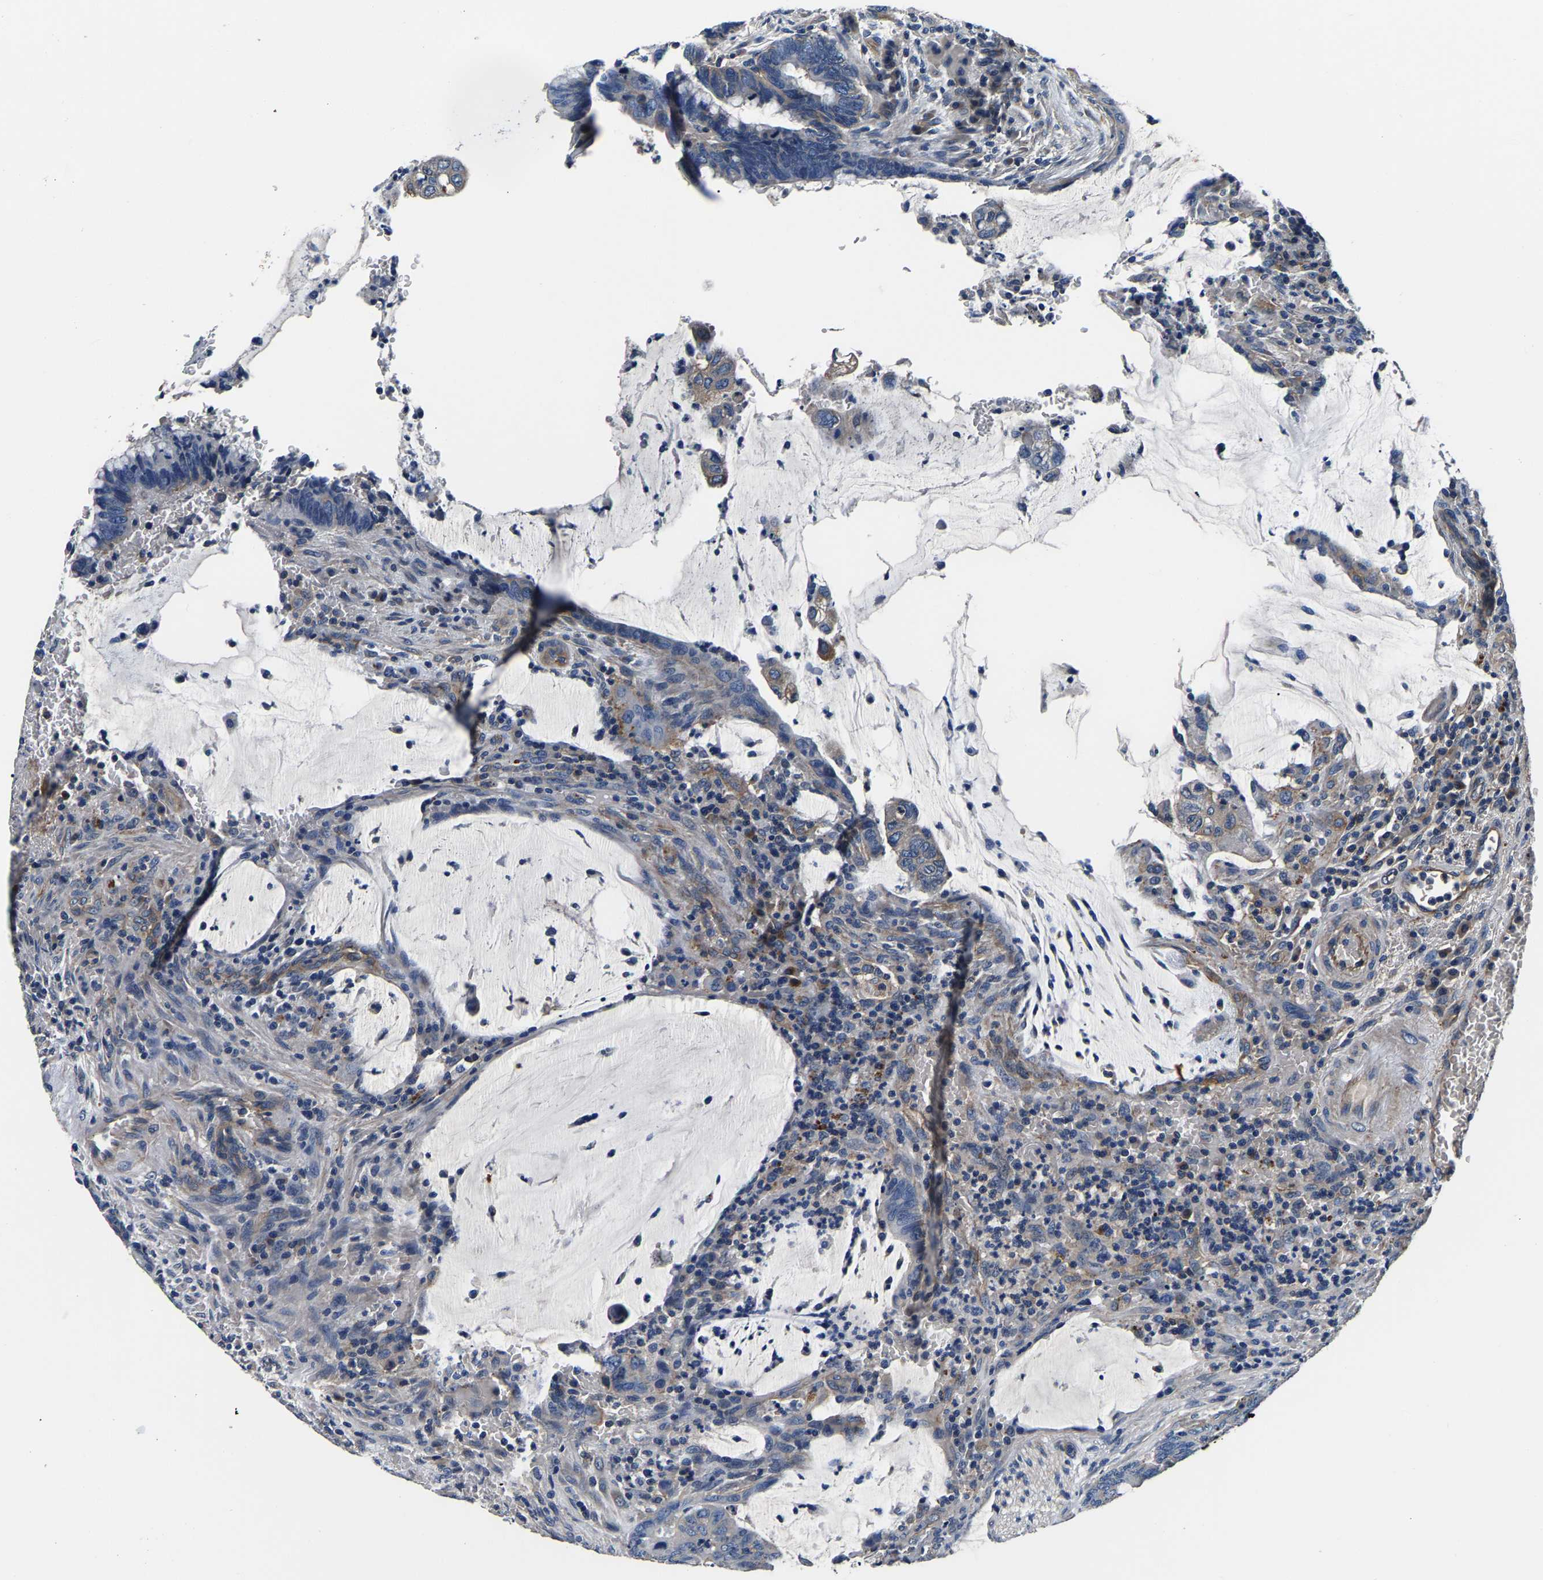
{"staining": {"intensity": "negative", "quantity": "none", "location": "none"}, "tissue": "colorectal cancer", "cell_type": "Tumor cells", "image_type": "cancer", "snomed": [{"axis": "morphology", "description": "Normal tissue, NOS"}, {"axis": "morphology", "description": "Adenocarcinoma, NOS"}, {"axis": "topography", "description": "Rectum"}, {"axis": "topography", "description": "Peripheral nerve tissue"}], "caption": "The photomicrograph demonstrates no significant staining in tumor cells of colorectal cancer (adenocarcinoma).", "gene": "SH3GLB1", "patient": {"sex": "male", "age": 92}}